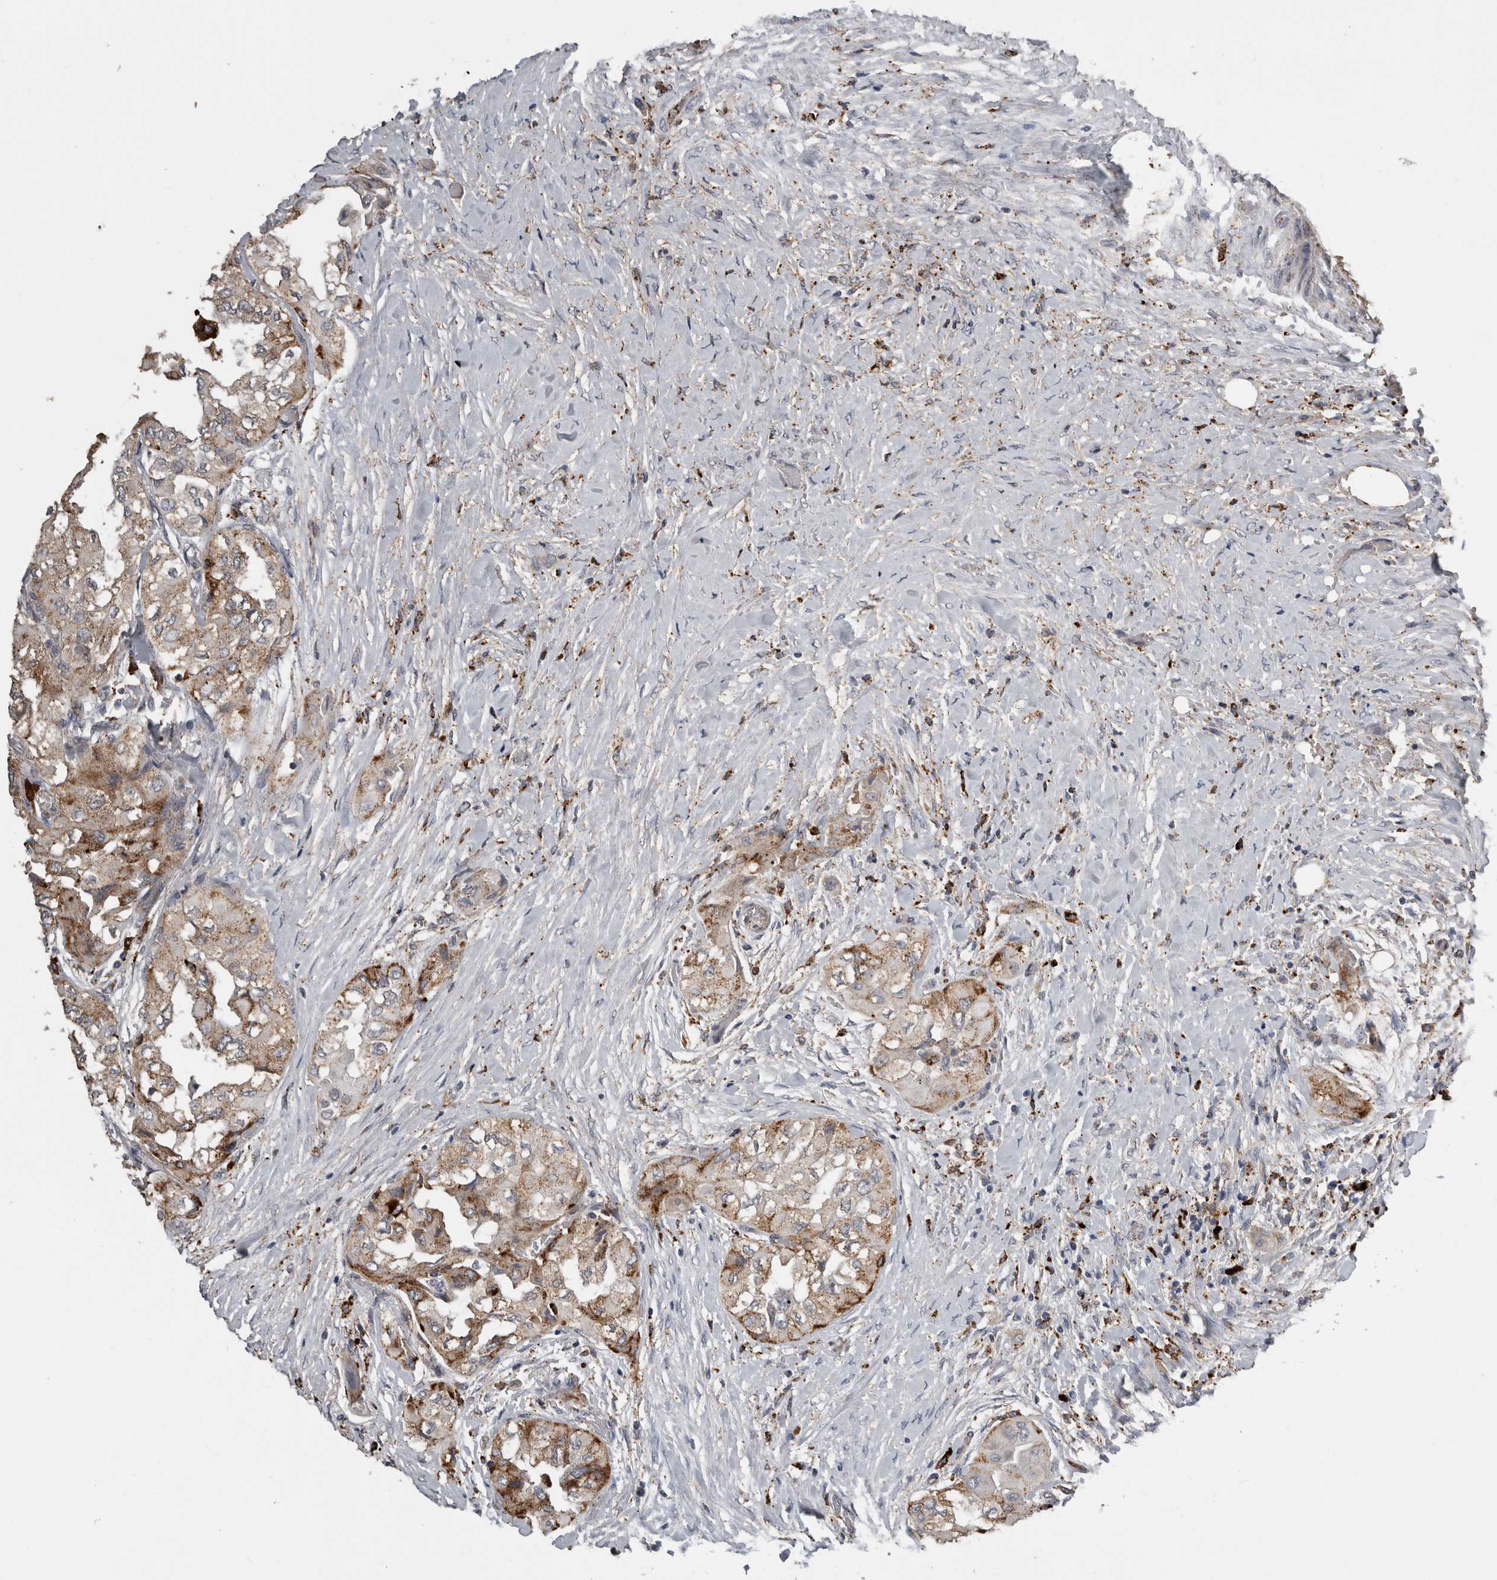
{"staining": {"intensity": "moderate", "quantity": ">75%", "location": "cytoplasmic/membranous"}, "tissue": "thyroid cancer", "cell_type": "Tumor cells", "image_type": "cancer", "snomed": [{"axis": "morphology", "description": "Papillary adenocarcinoma, NOS"}, {"axis": "topography", "description": "Thyroid gland"}], "caption": "Thyroid cancer (papillary adenocarcinoma) was stained to show a protein in brown. There is medium levels of moderate cytoplasmic/membranous staining in approximately >75% of tumor cells.", "gene": "CTSZ", "patient": {"sex": "female", "age": 59}}